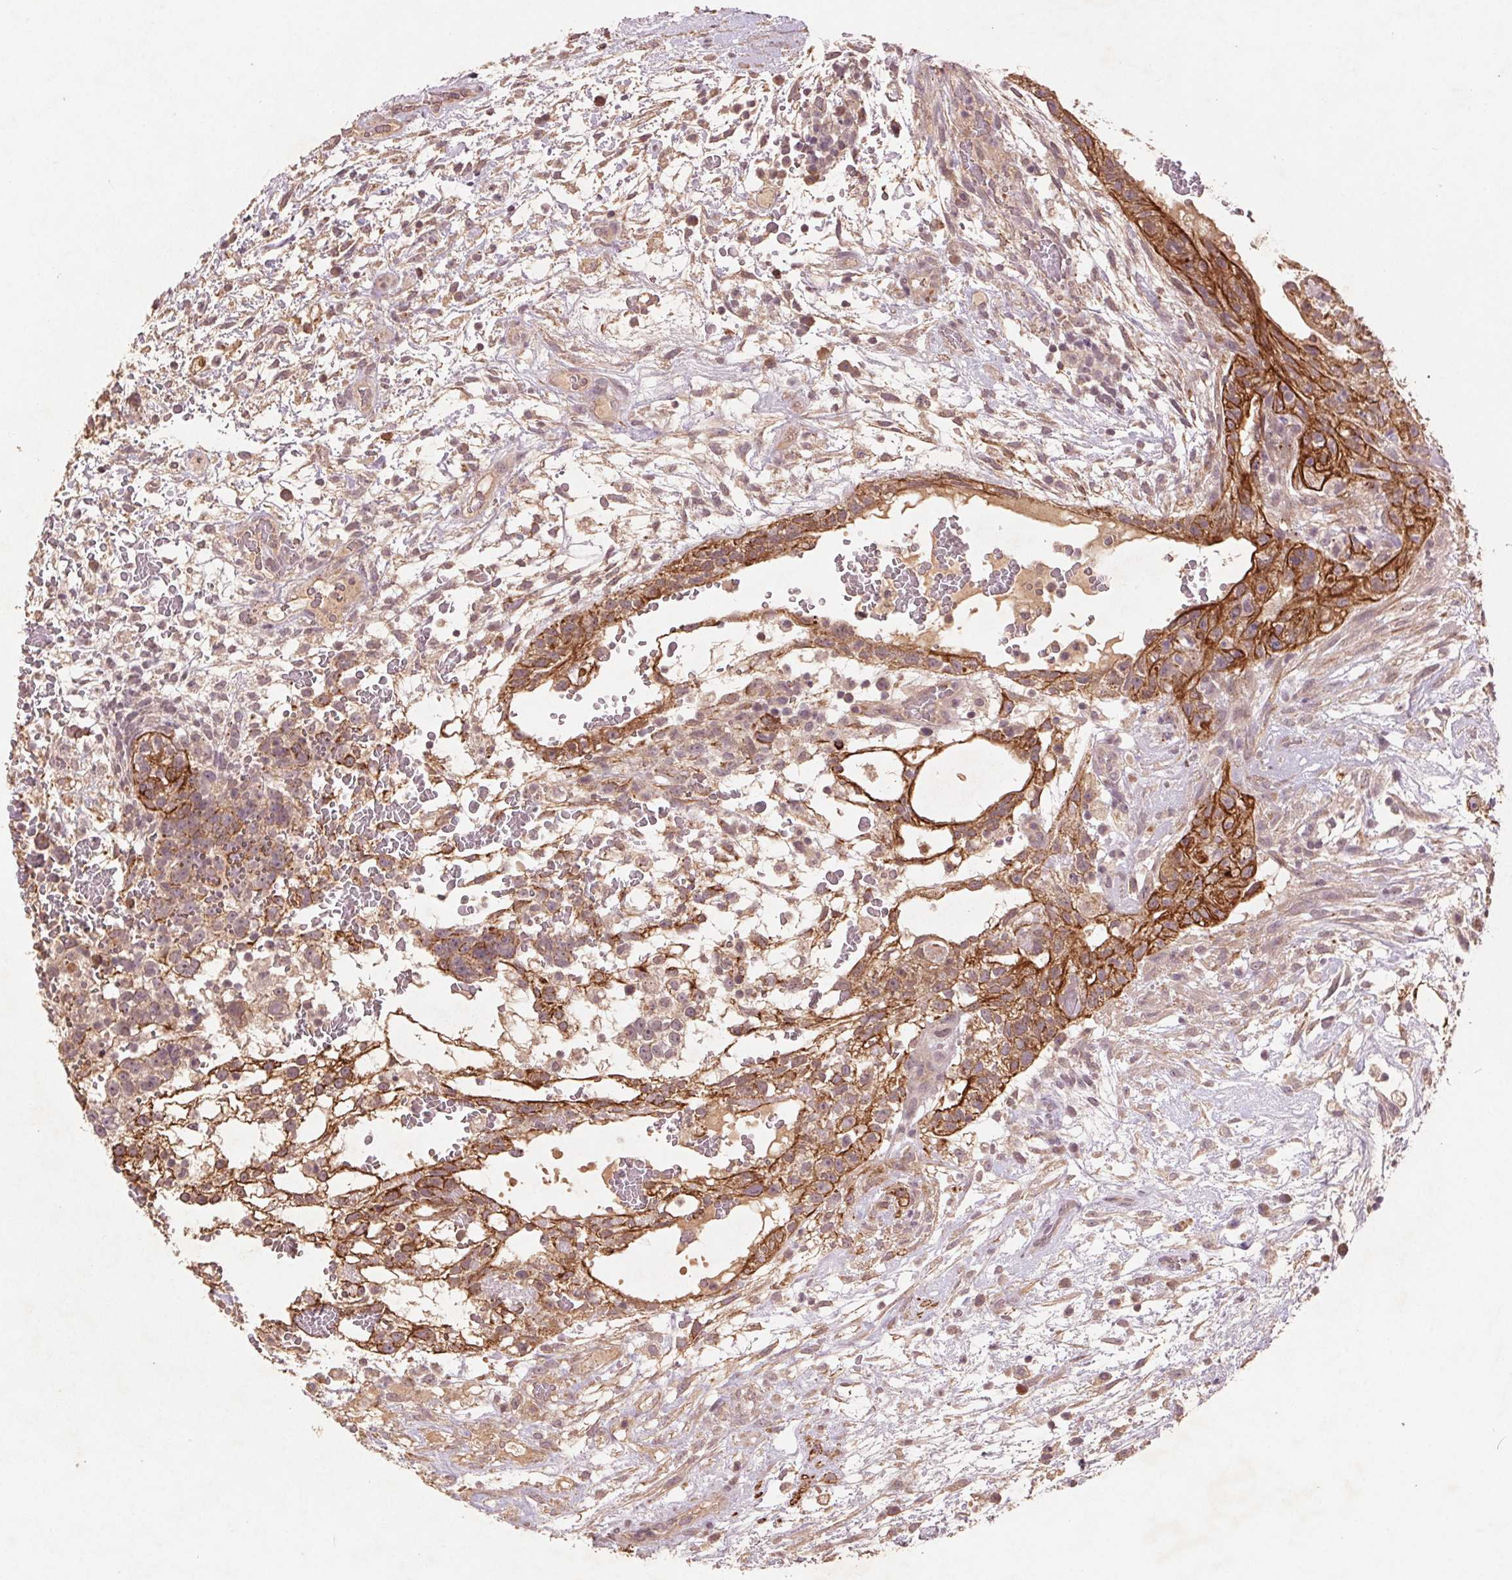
{"staining": {"intensity": "strong", "quantity": ">75%", "location": "cytoplasmic/membranous"}, "tissue": "testis cancer", "cell_type": "Tumor cells", "image_type": "cancer", "snomed": [{"axis": "morphology", "description": "Normal tissue, NOS"}, {"axis": "morphology", "description": "Carcinoma, Embryonal, NOS"}, {"axis": "topography", "description": "Testis"}], "caption": "This micrograph exhibits testis cancer (embryonal carcinoma) stained with IHC to label a protein in brown. The cytoplasmic/membranous of tumor cells show strong positivity for the protein. Nuclei are counter-stained blue.", "gene": "SMLR1", "patient": {"sex": "male", "age": 32}}